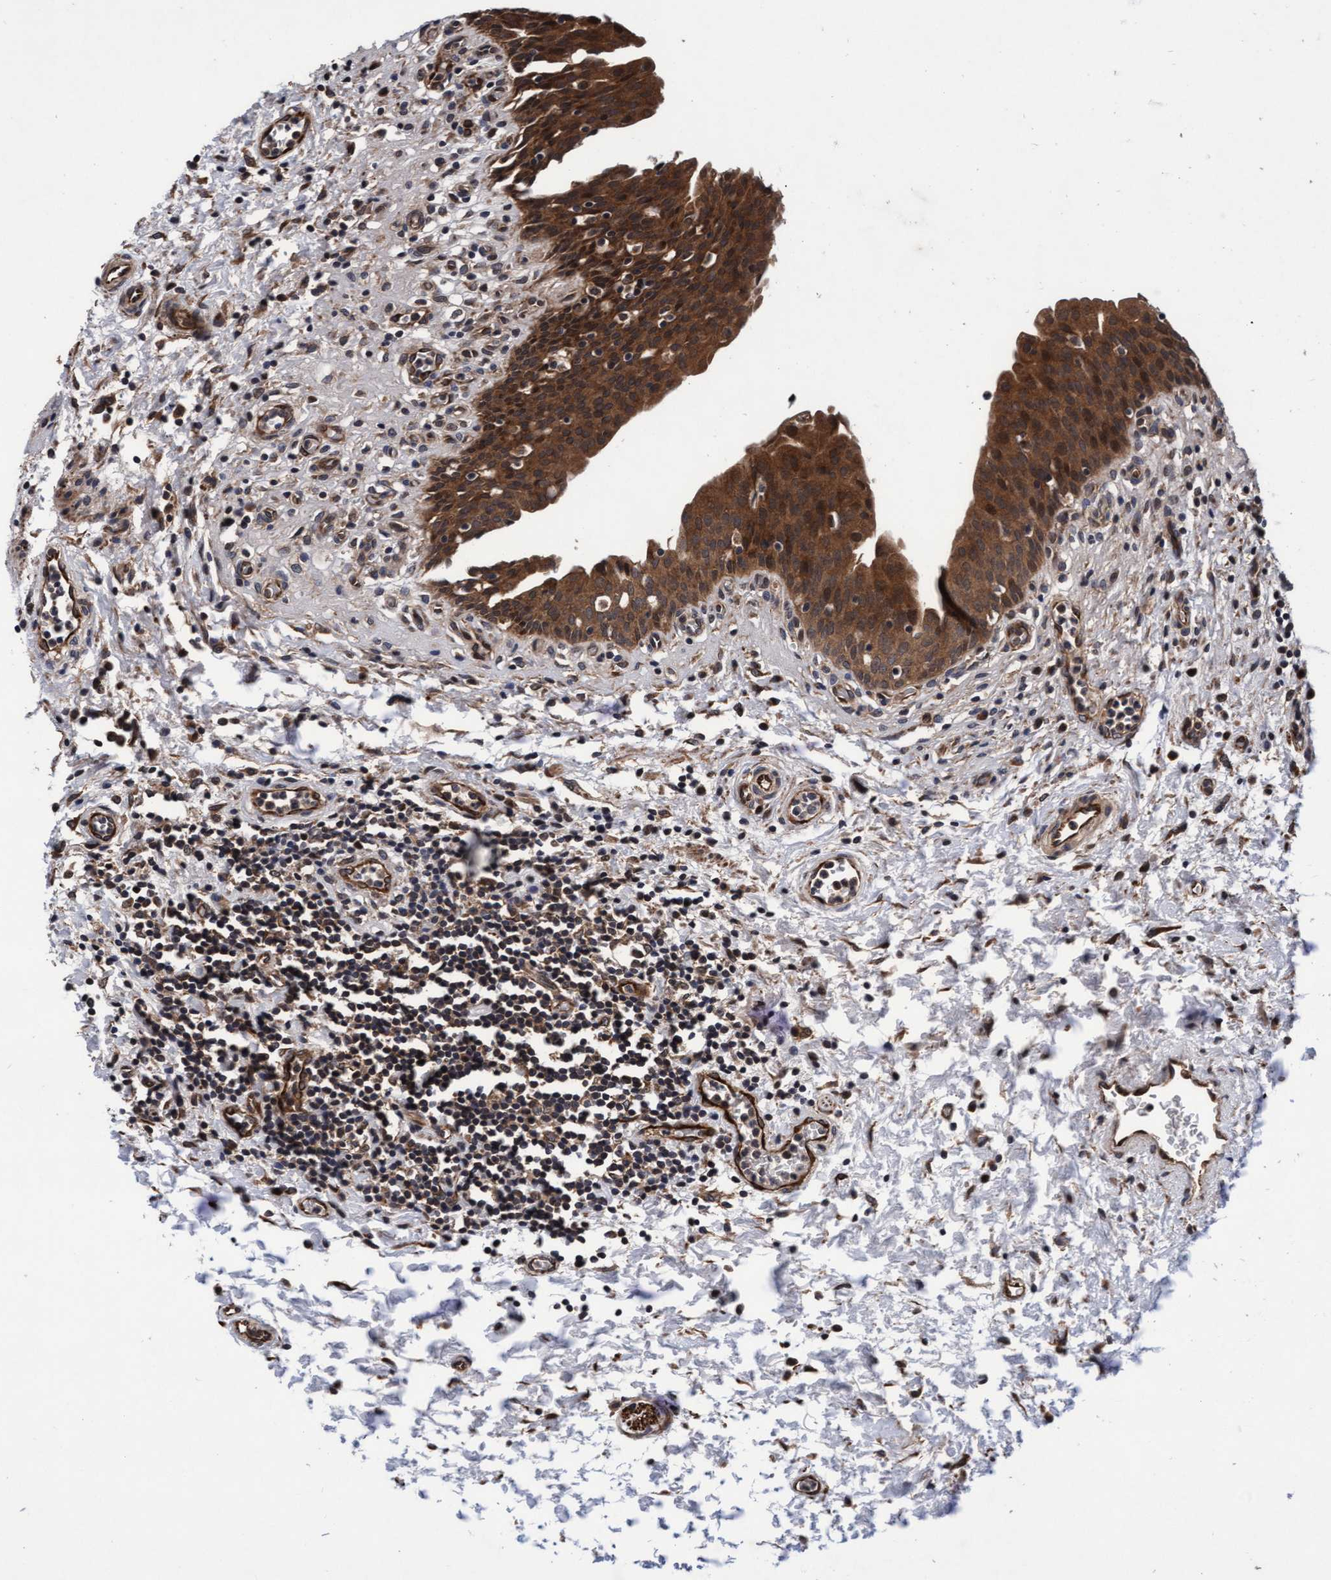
{"staining": {"intensity": "strong", "quantity": ">75%", "location": "cytoplasmic/membranous"}, "tissue": "urinary bladder", "cell_type": "Urothelial cells", "image_type": "normal", "snomed": [{"axis": "morphology", "description": "Normal tissue, NOS"}, {"axis": "topography", "description": "Urinary bladder"}], "caption": "An IHC histopathology image of unremarkable tissue is shown. Protein staining in brown labels strong cytoplasmic/membranous positivity in urinary bladder within urothelial cells. (IHC, brightfield microscopy, high magnification).", "gene": "EFCAB13", "patient": {"sex": "male", "age": 37}}